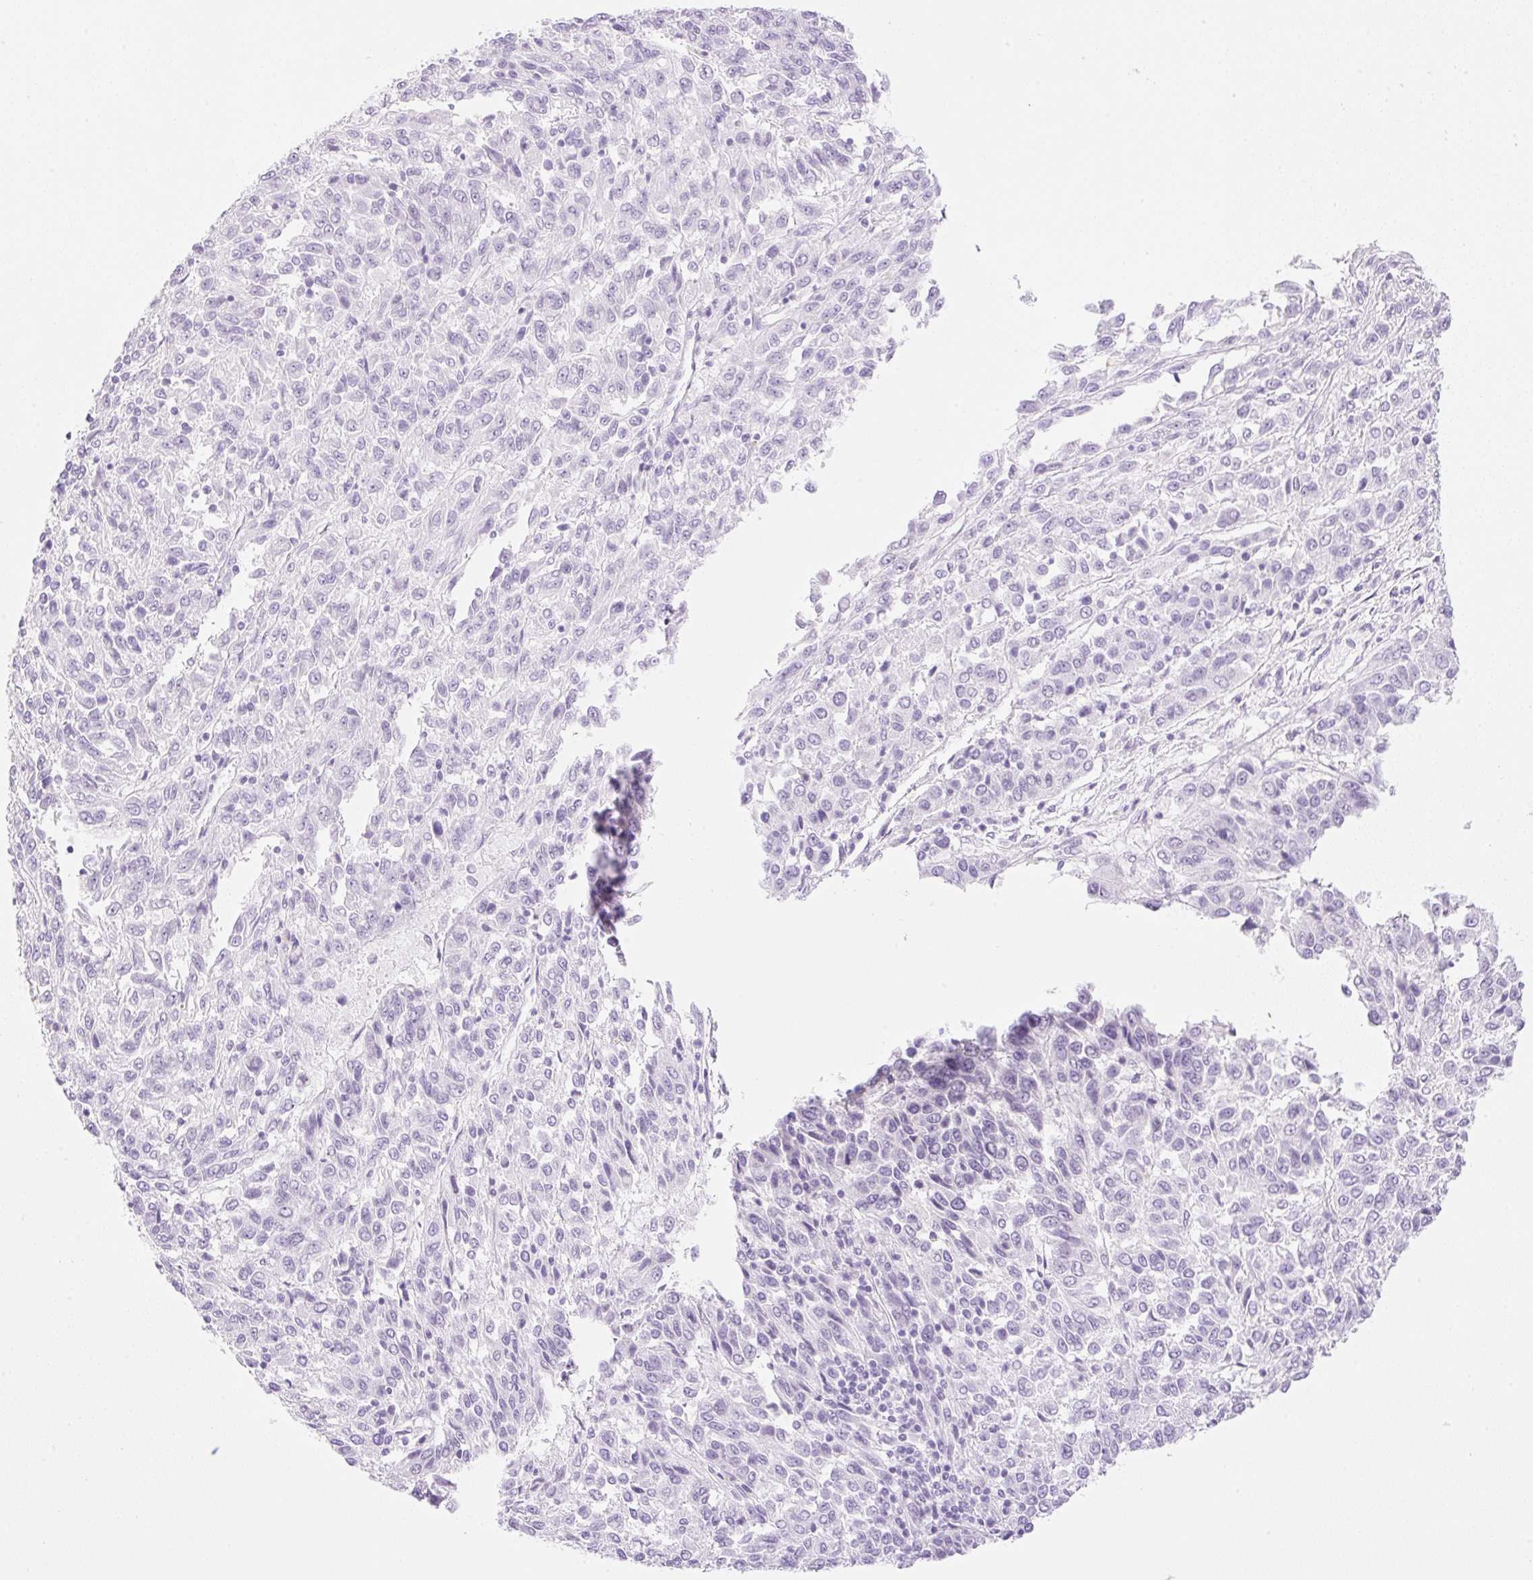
{"staining": {"intensity": "negative", "quantity": "none", "location": "none"}, "tissue": "melanoma", "cell_type": "Tumor cells", "image_type": "cancer", "snomed": [{"axis": "morphology", "description": "Malignant melanoma, Metastatic site"}, {"axis": "topography", "description": "Lung"}], "caption": "This is an immunohistochemistry image of human melanoma. There is no positivity in tumor cells.", "gene": "SPRR4", "patient": {"sex": "male", "age": 64}}